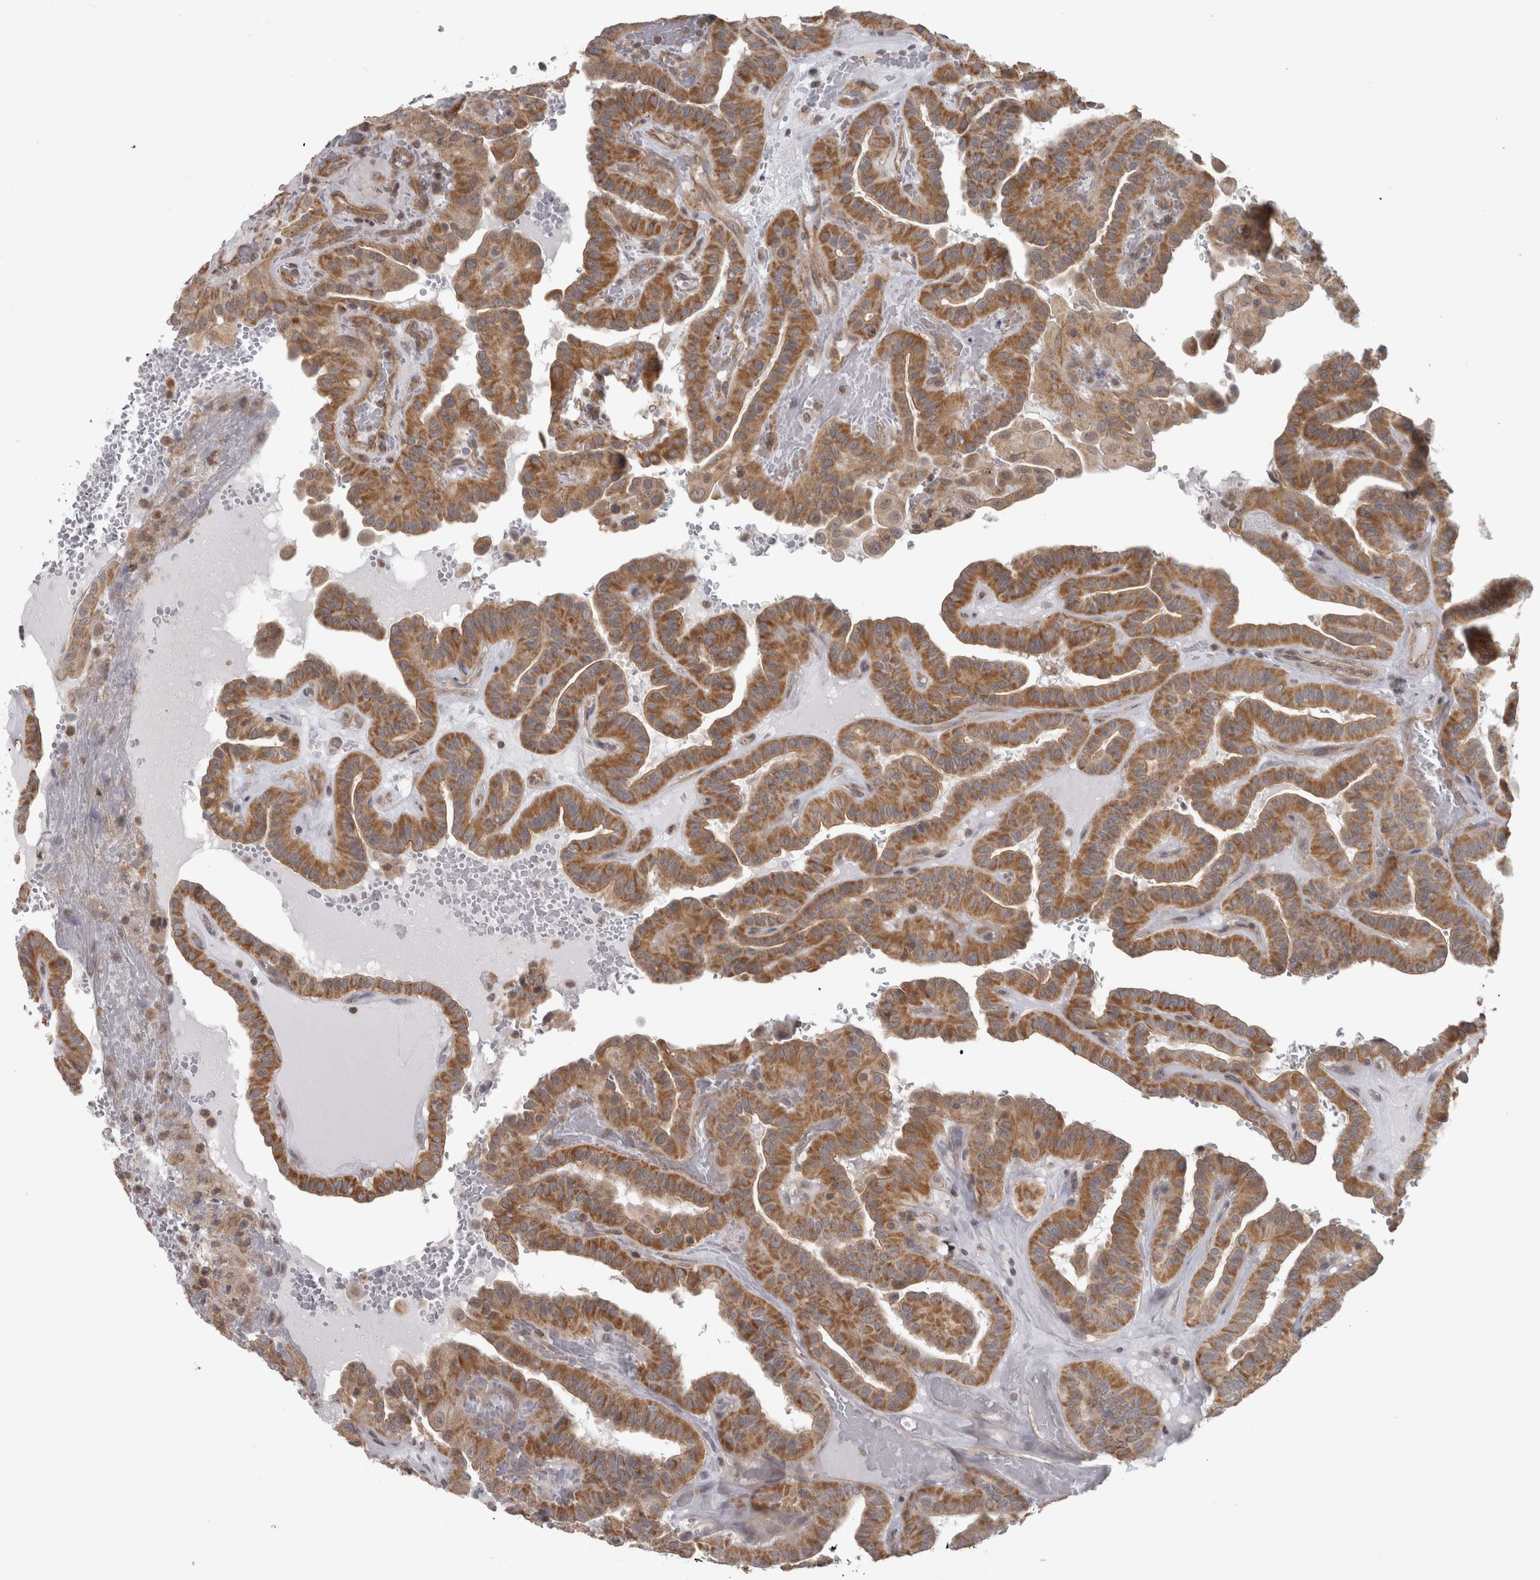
{"staining": {"intensity": "moderate", "quantity": ">75%", "location": "cytoplasmic/membranous"}, "tissue": "thyroid cancer", "cell_type": "Tumor cells", "image_type": "cancer", "snomed": [{"axis": "morphology", "description": "Papillary adenocarcinoma, NOS"}, {"axis": "topography", "description": "Thyroid gland"}], "caption": "DAB immunohistochemical staining of human thyroid cancer displays moderate cytoplasmic/membranous protein staining in about >75% of tumor cells.", "gene": "PPP1R12B", "patient": {"sex": "male", "age": 77}}